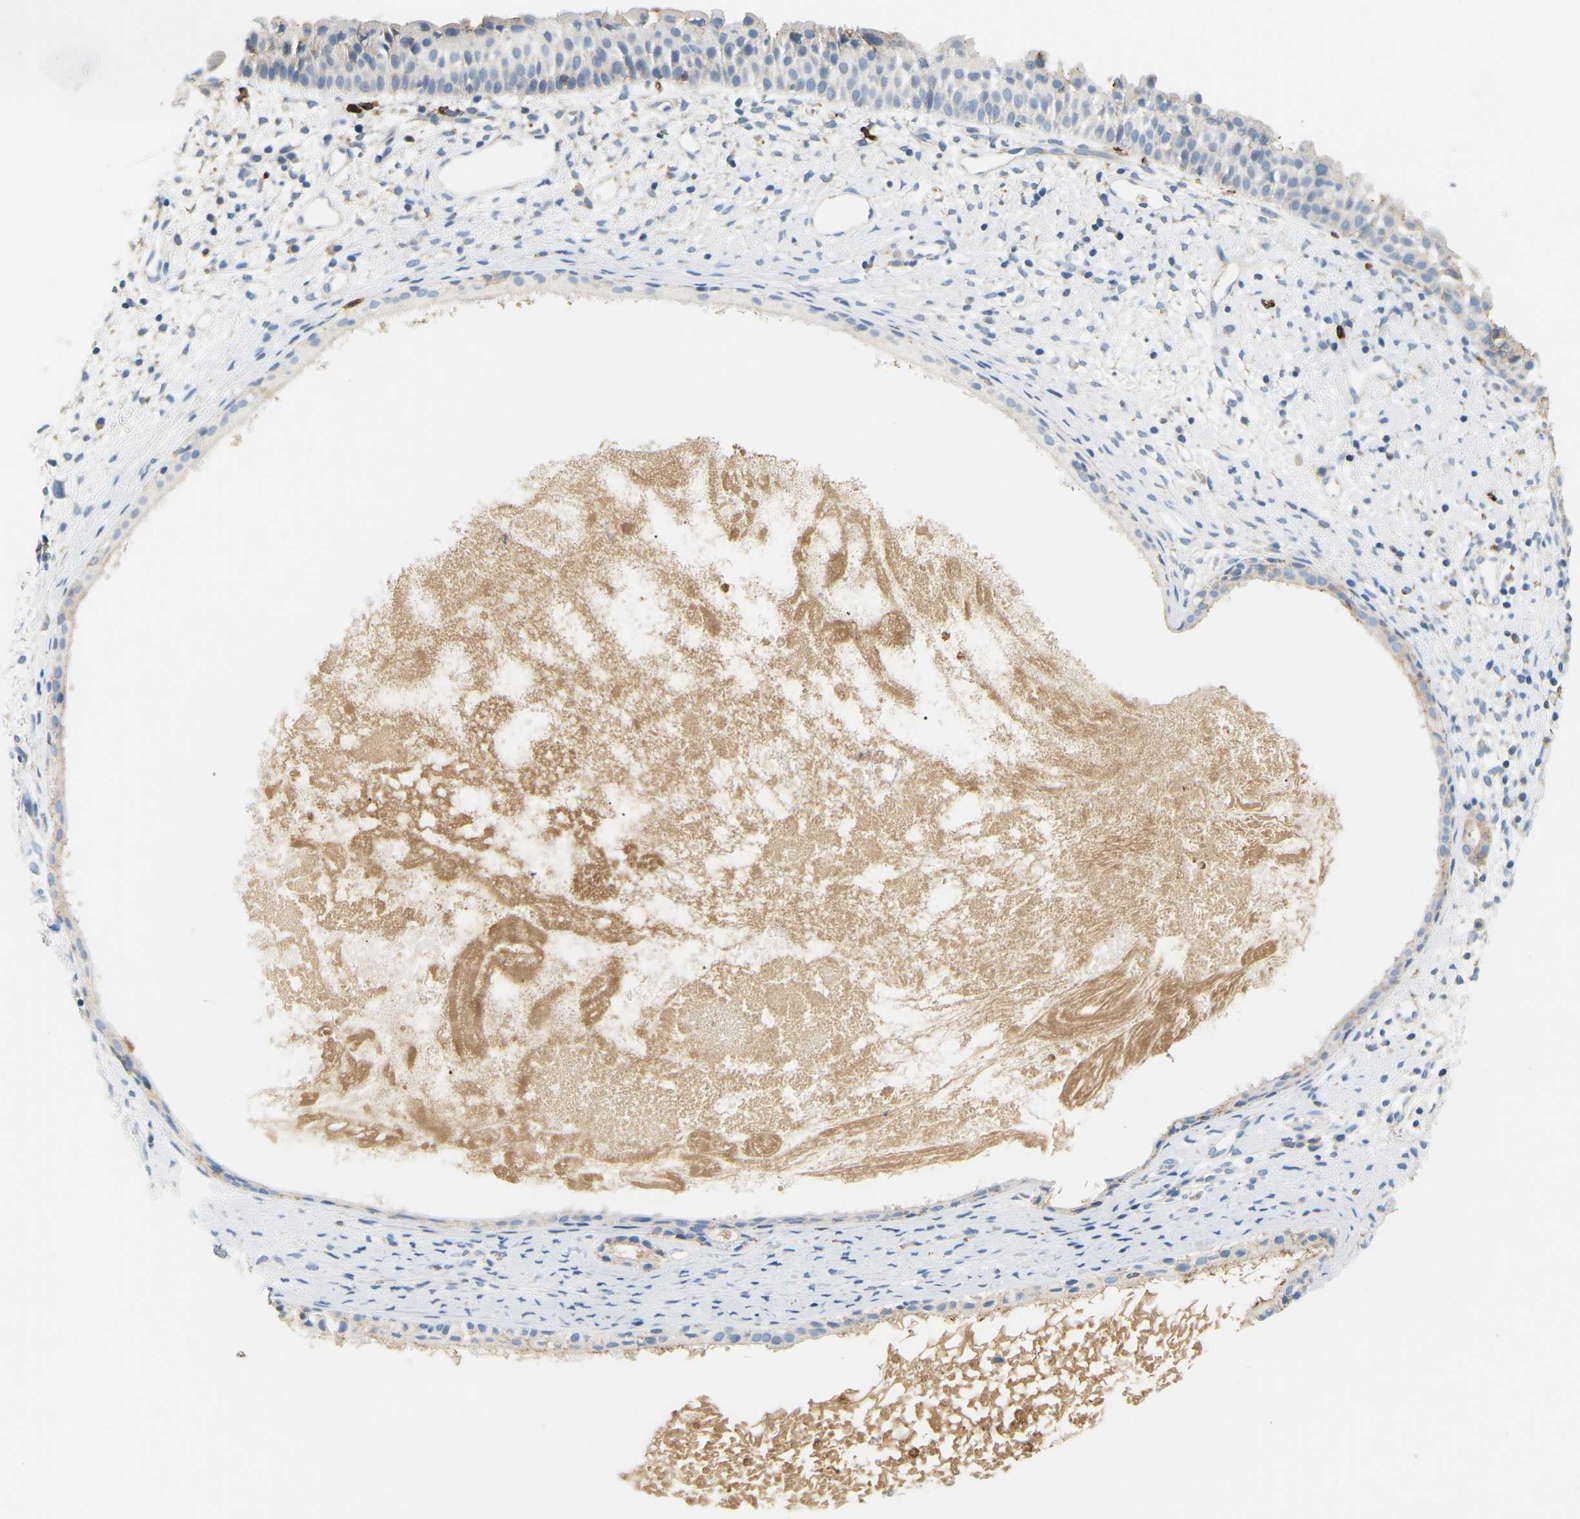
{"staining": {"intensity": "negative", "quantity": "none", "location": "none"}, "tissue": "nasopharynx", "cell_type": "Respiratory epithelial cells", "image_type": "normal", "snomed": [{"axis": "morphology", "description": "Normal tissue, NOS"}, {"axis": "topography", "description": "Nasopharynx"}], "caption": "The histopathology image demonstrates no significant expression in respiratory epithelial cells of nasopharynx. (Stains: DAB immunohistochemistry with hematoxylin counter stain, Microscopy: brightfield microscopy at high magnification).", "gene": "ADM", "patient": {"sex": "male", "age": 22}}